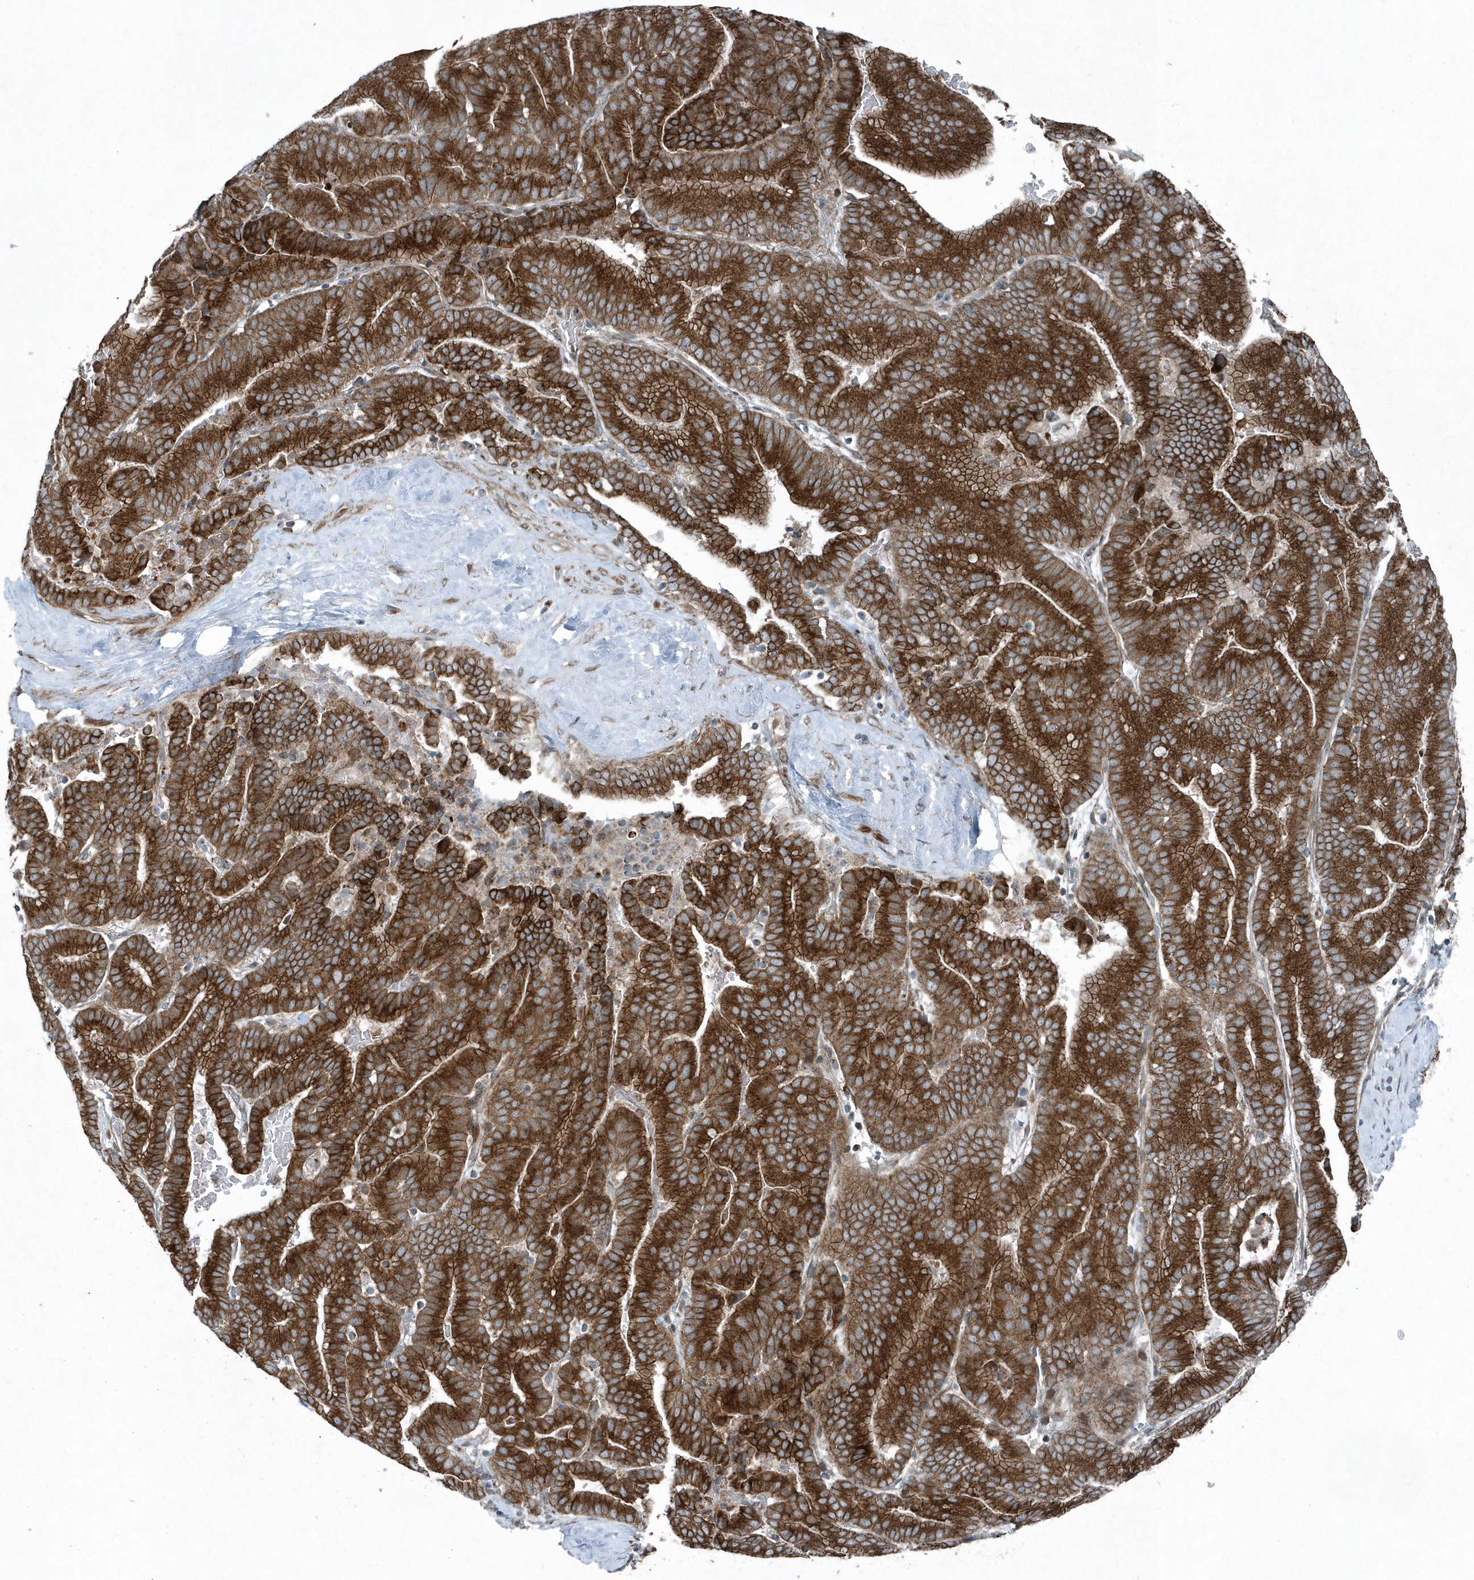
{"staining": {"intensity": "strong", "quantity": ">75%", "location": "cytoplasmic/membranous"}, "tissue": "liver cancer", "cell_type": "Tumor cells", "image_type": "cancer", "snomed": [{"axis": "morphology", "description": "Cholangiocarcinoma"}, {"axis": "topography", "description": "Liver"}], "caption": "An immunohistochemistry (IHC) histopathology image of neoplastic tissue is shown. Protein staining in brown highlights strong cytoplasmic/membranous positivity in liver cancer (cholangiocarcinoma) within tumor cells. (Brightfield microscopy of DAB IHC at high magnification).", "gene": "GCC2", "patient": {"sex": "female", "age": 75}}